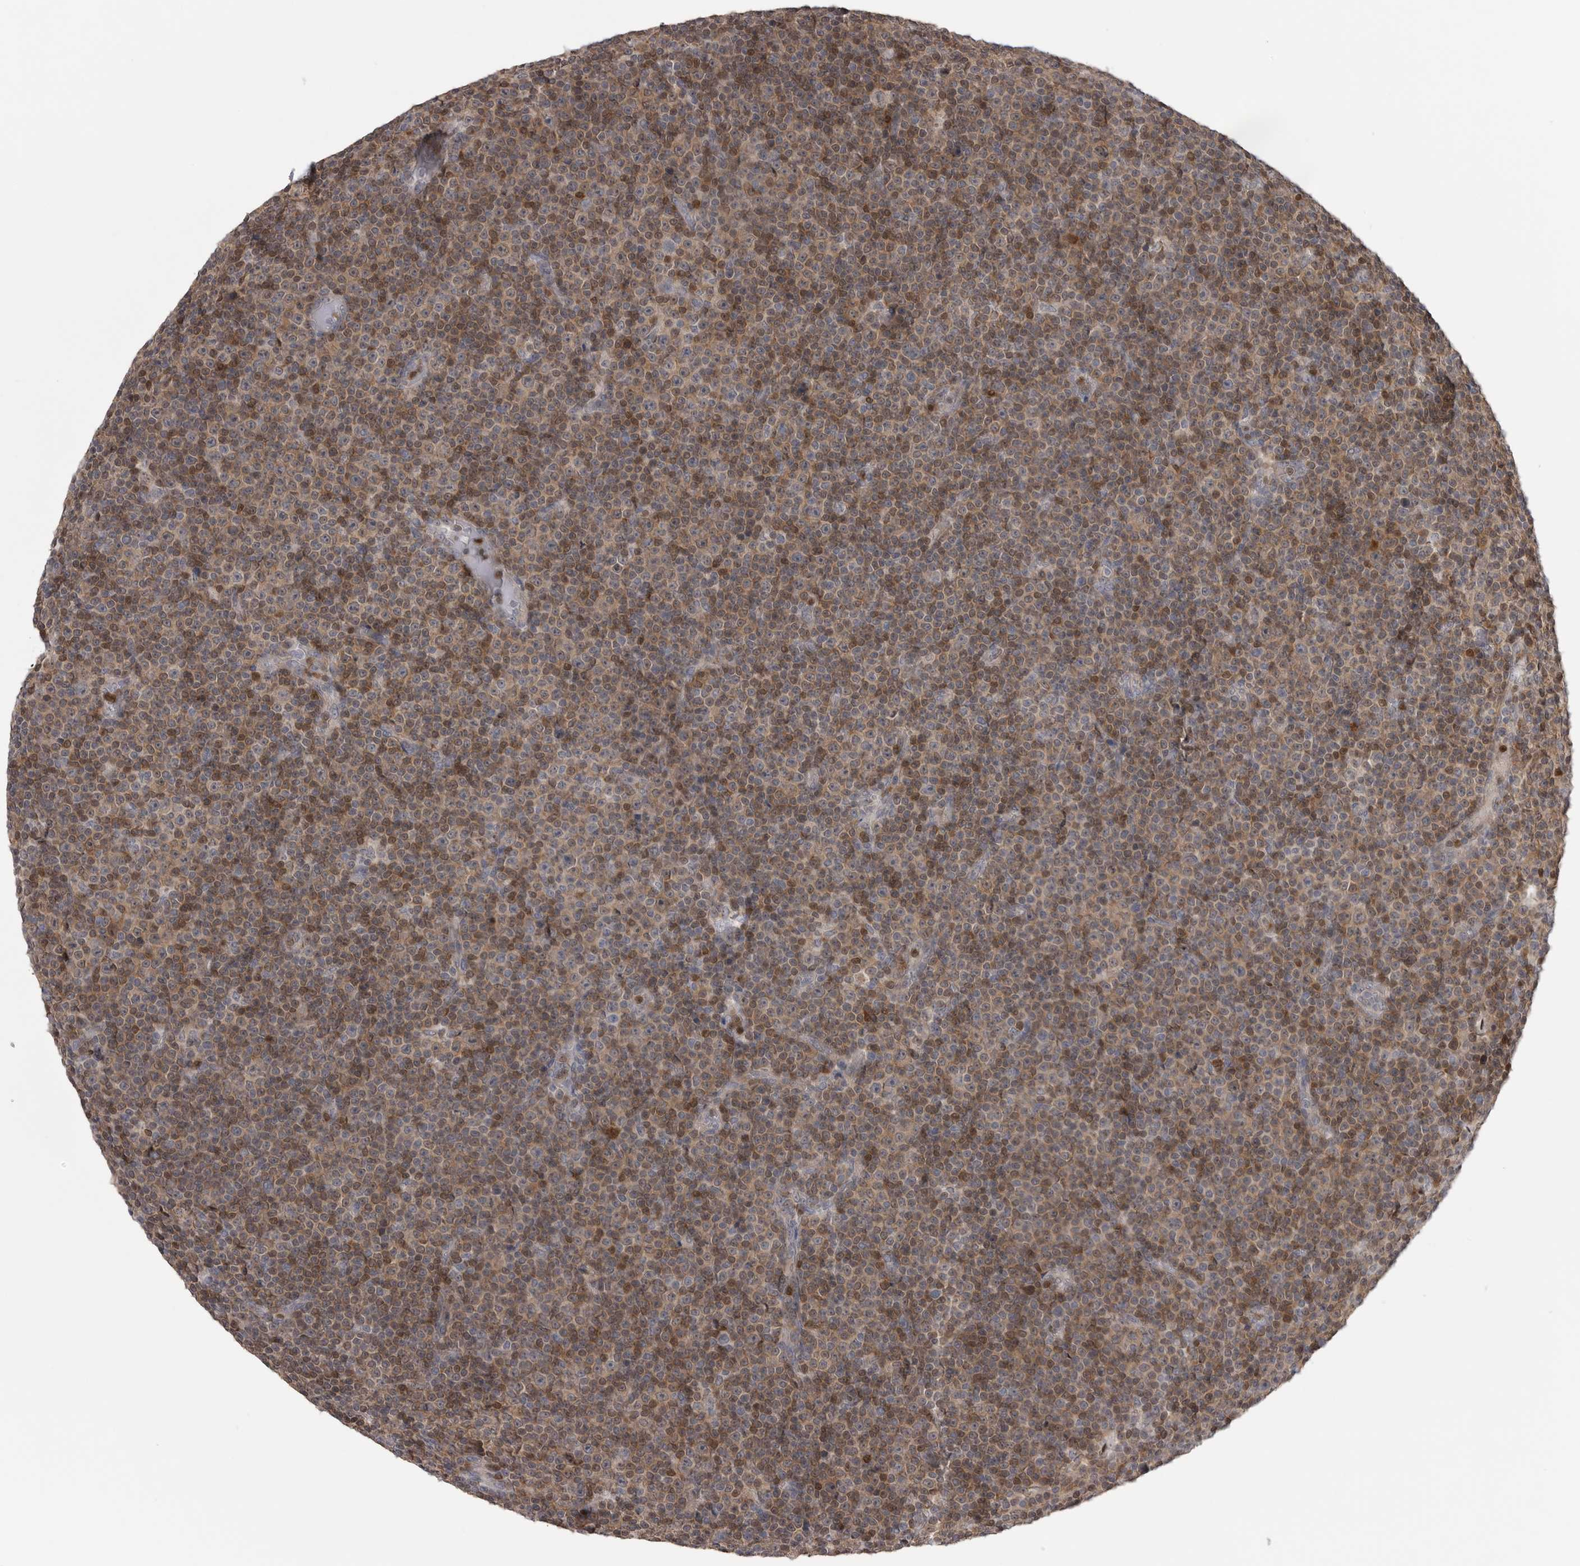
{"staining": {"intensity": "weak", "quantity": "25%-75%", "location": "nuclear"}, "tissue": "lymphoma", "cell_type": "Tumor cells", "image_type": "cancer", "snomed": [{"axis": "morphology", "description": "Malignant lymphoma, non-Hodgkin's type, Low grade"}, {"axis": "topography", "description": "Lymph node"}], "caption": "Protein expression analysis of lymphoma demonstrates weak nuclear expression in approximately 25%-75% of tumor cells.", "gene": "MAPK13", "patient": {"sex": "female", "age": 67}}